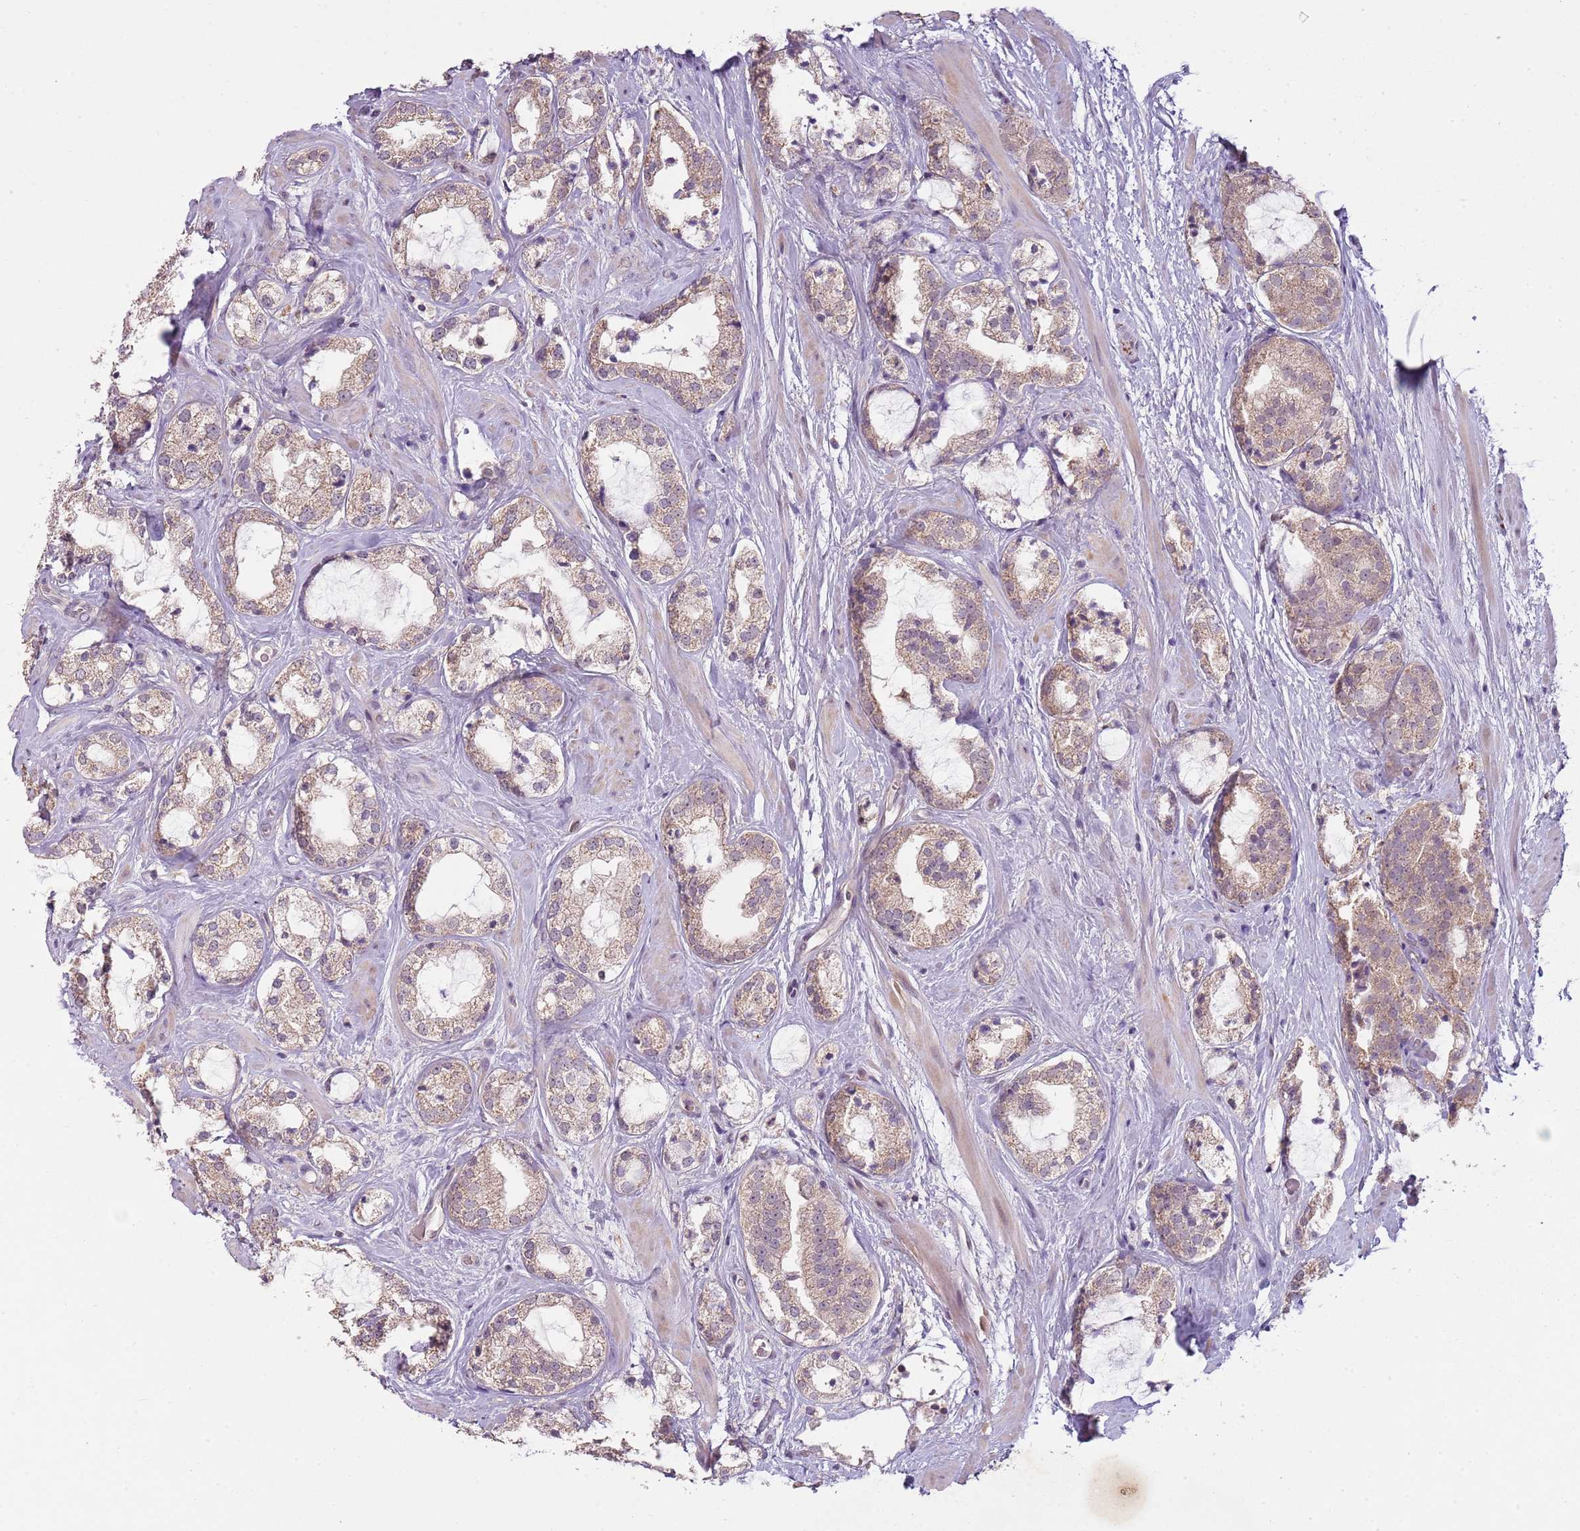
{"staining": {"intensity": "weak", "quantity": ">75%", "location": "cytoplasmic/membranous"}, "tissue": "prostate cancer", "cell_type": "Tumor cells", "image_type": "cancer", "snomed": [{"axis": "morphology", "description": "Adenocarcinoma, High grade"}, {"axis": "topography", "description": "Prostate"}], "caption": "There is low levels of weak cytoplasmic/membranous expression in tumor cells of adenocarcinoma (high-grade) (prostate), as demonstrated by immunohistochemical staining (brown color).", "gene": "TEKT4", "patient": {"sex": "male", "age": 64}}